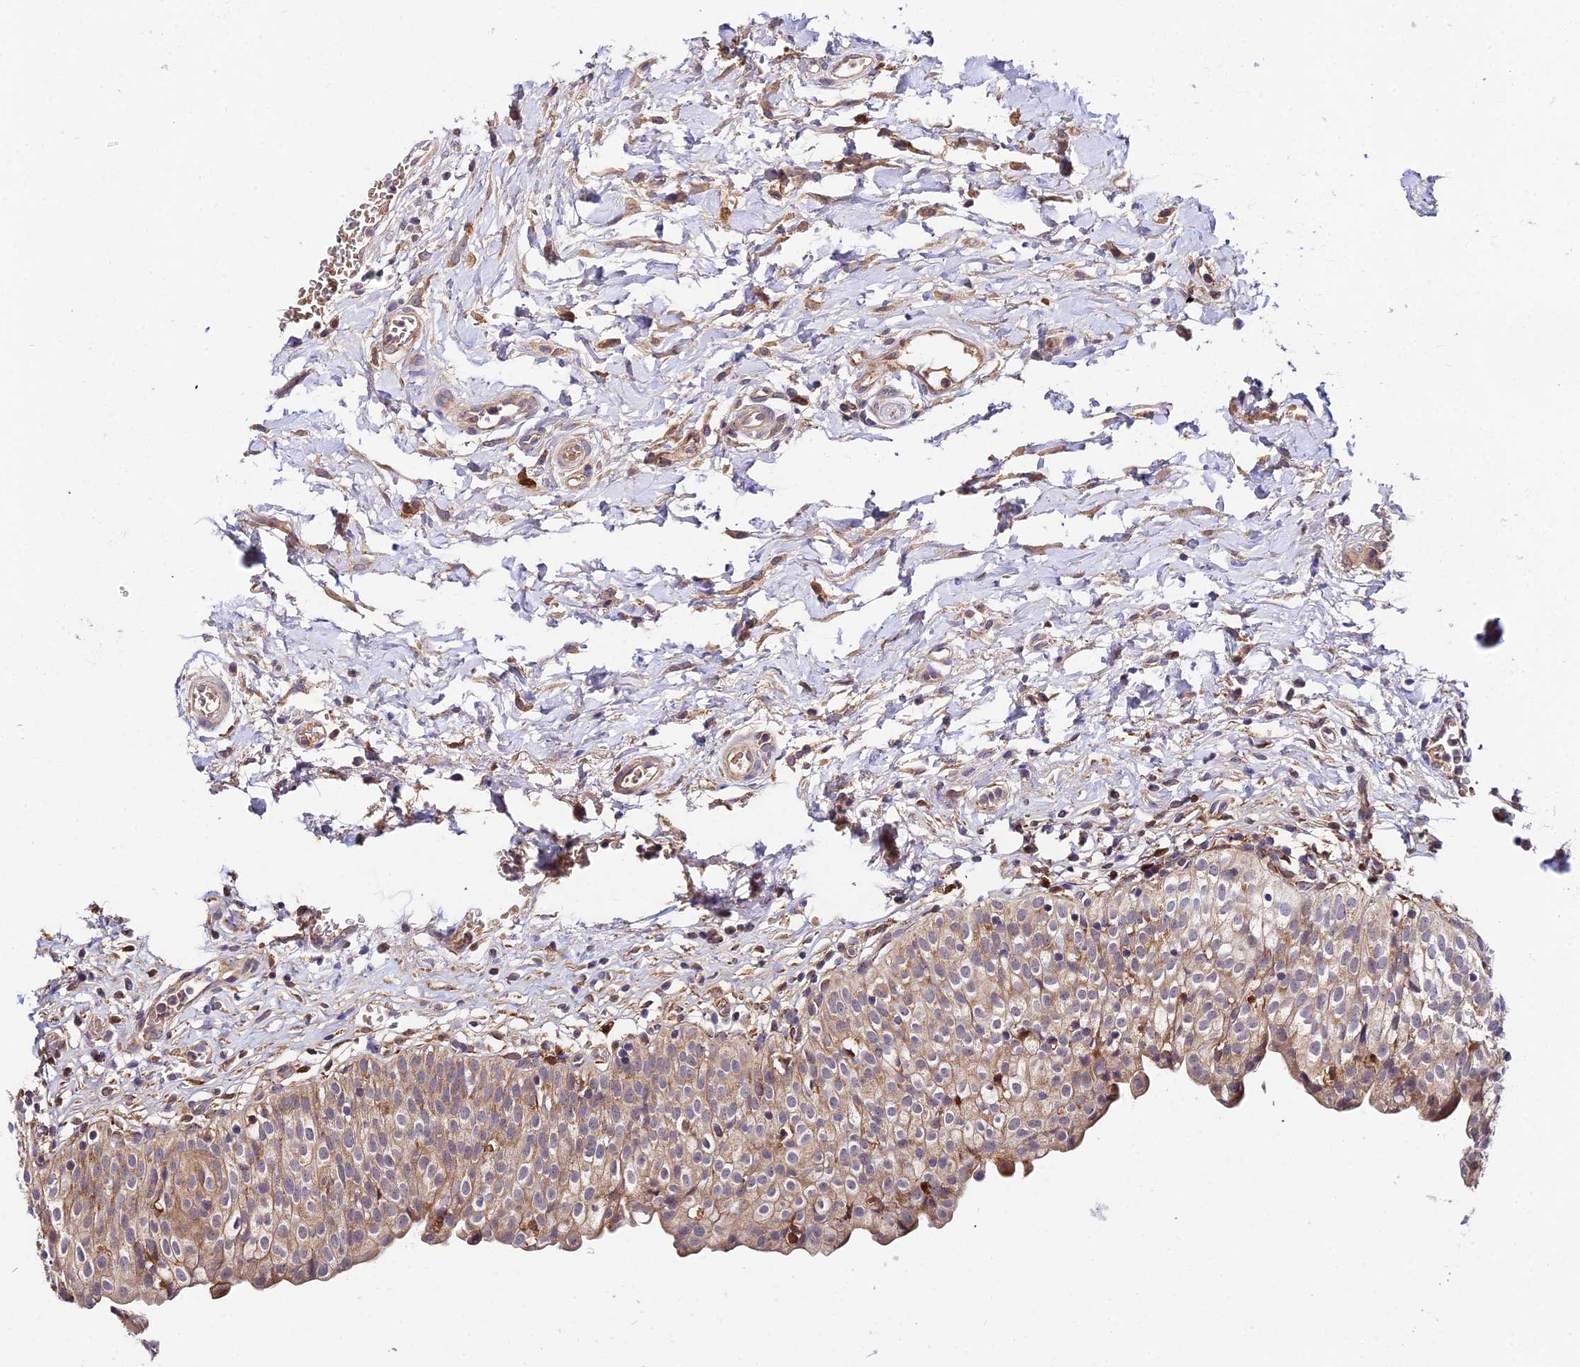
{"staining": {"intensity": "moderate", "quantity": ">75%", "location": "cytoplasmic/membranous"}, "tissue": "urinary bladder", "cell_type": "Urothelial cells", "image_type": "normal", "snomed": [{"axis": "morphology", "description": "Normal tissue, NOS"}, {"axis": "topography", "description": "Urinary bladder"}], "caption": "DAB (3,3'-diaminobenzidine) immunohistochemical staining of normal human urinary bladder displays moderate cytoplasmic/membranous protein positivity in about >75% of urothelial cells.", "gene": "ZBED8", "patient": {"sex": "male", "age": 55}}